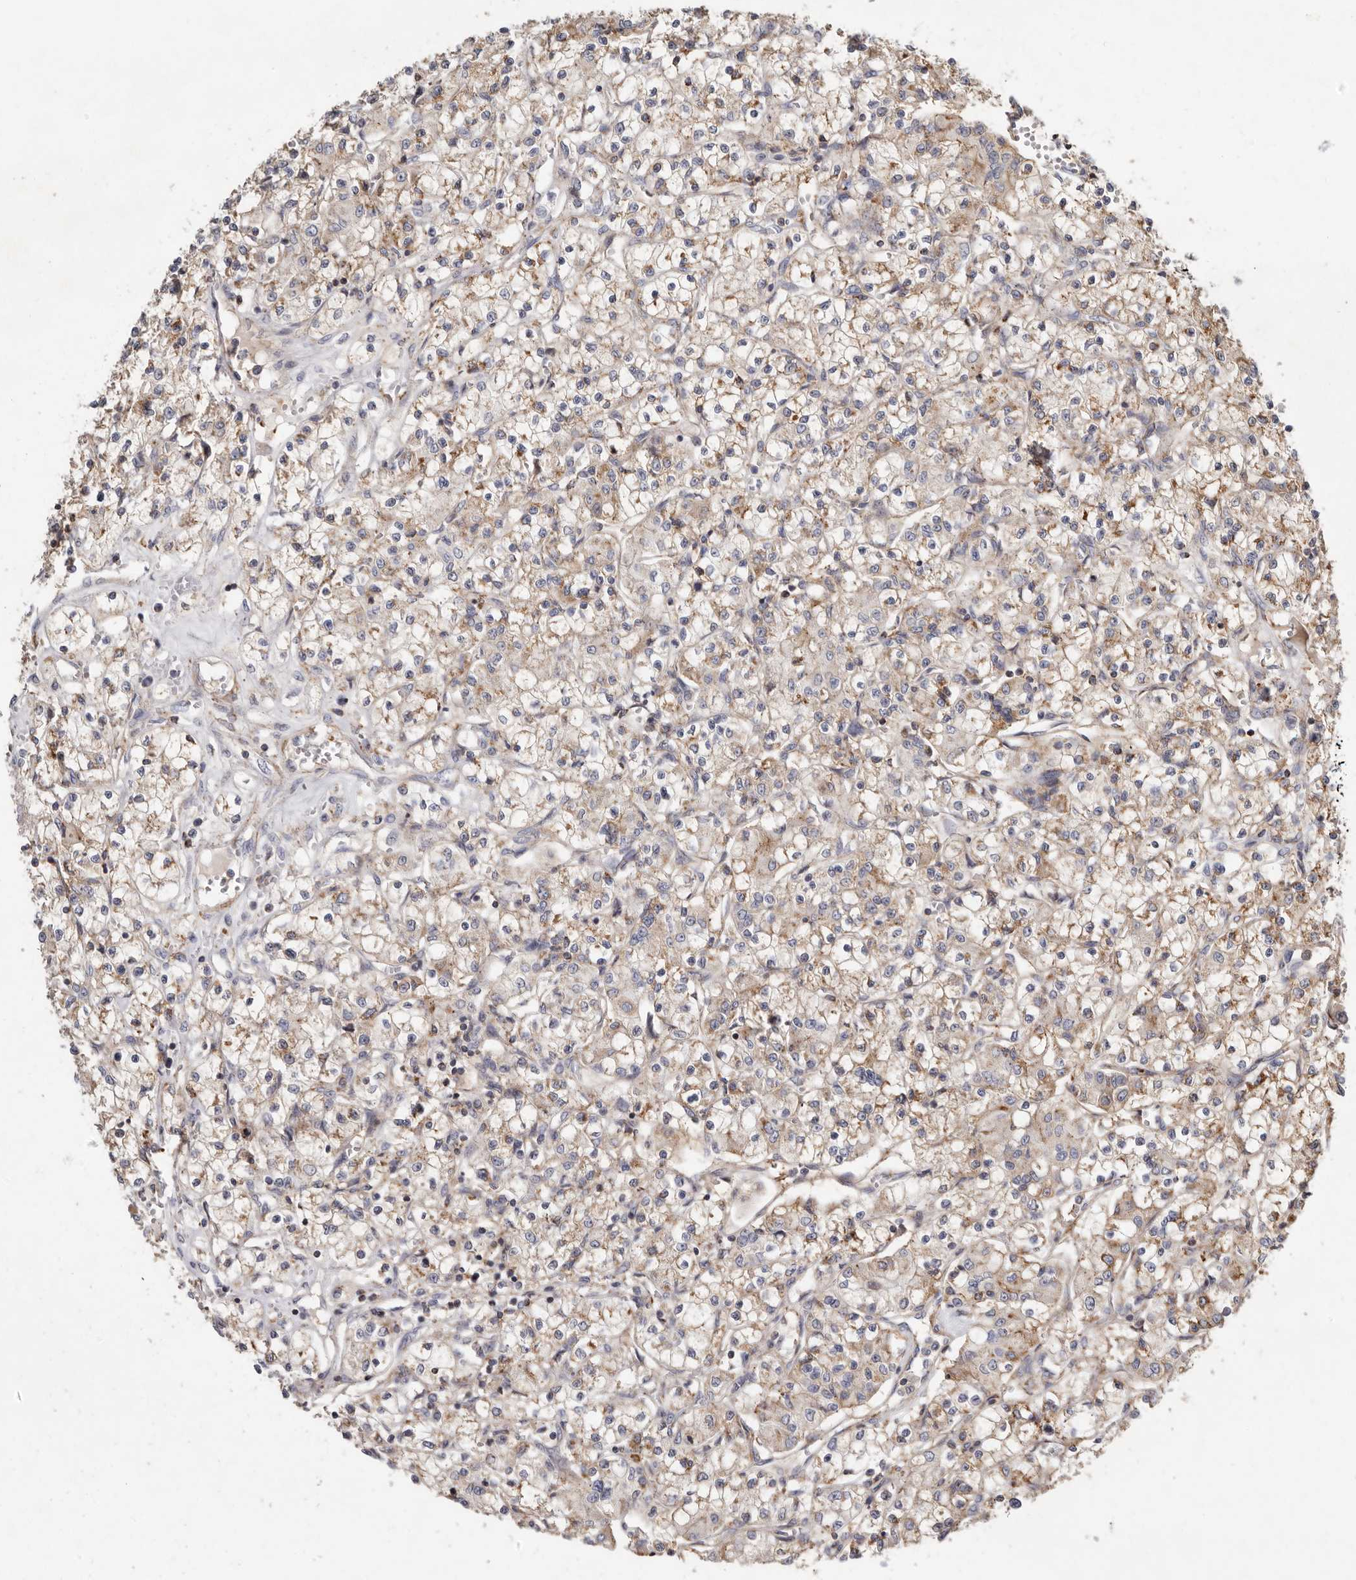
{"staining": {"intensity": "weak", "quantity": ">75%", "location": "cytoplasmic/membranous"}, "tissue": "renal cancer", "cell_type": "Tumor cells", "image_type": "cancer", "snomed": [{"axis": "morphology", "description": "Adenocarcinoma, NOS"}, {"axis": "topography", "description": "Kidney"}], "caption": "Adenocarcinoma (renal) stained for a protein (brown) reveals weak cytoplasmic/membranous positive expression in about >75% of tumor cells.", "gene": "KIF26B", "patient": {"sex": "female", "age": 59}}